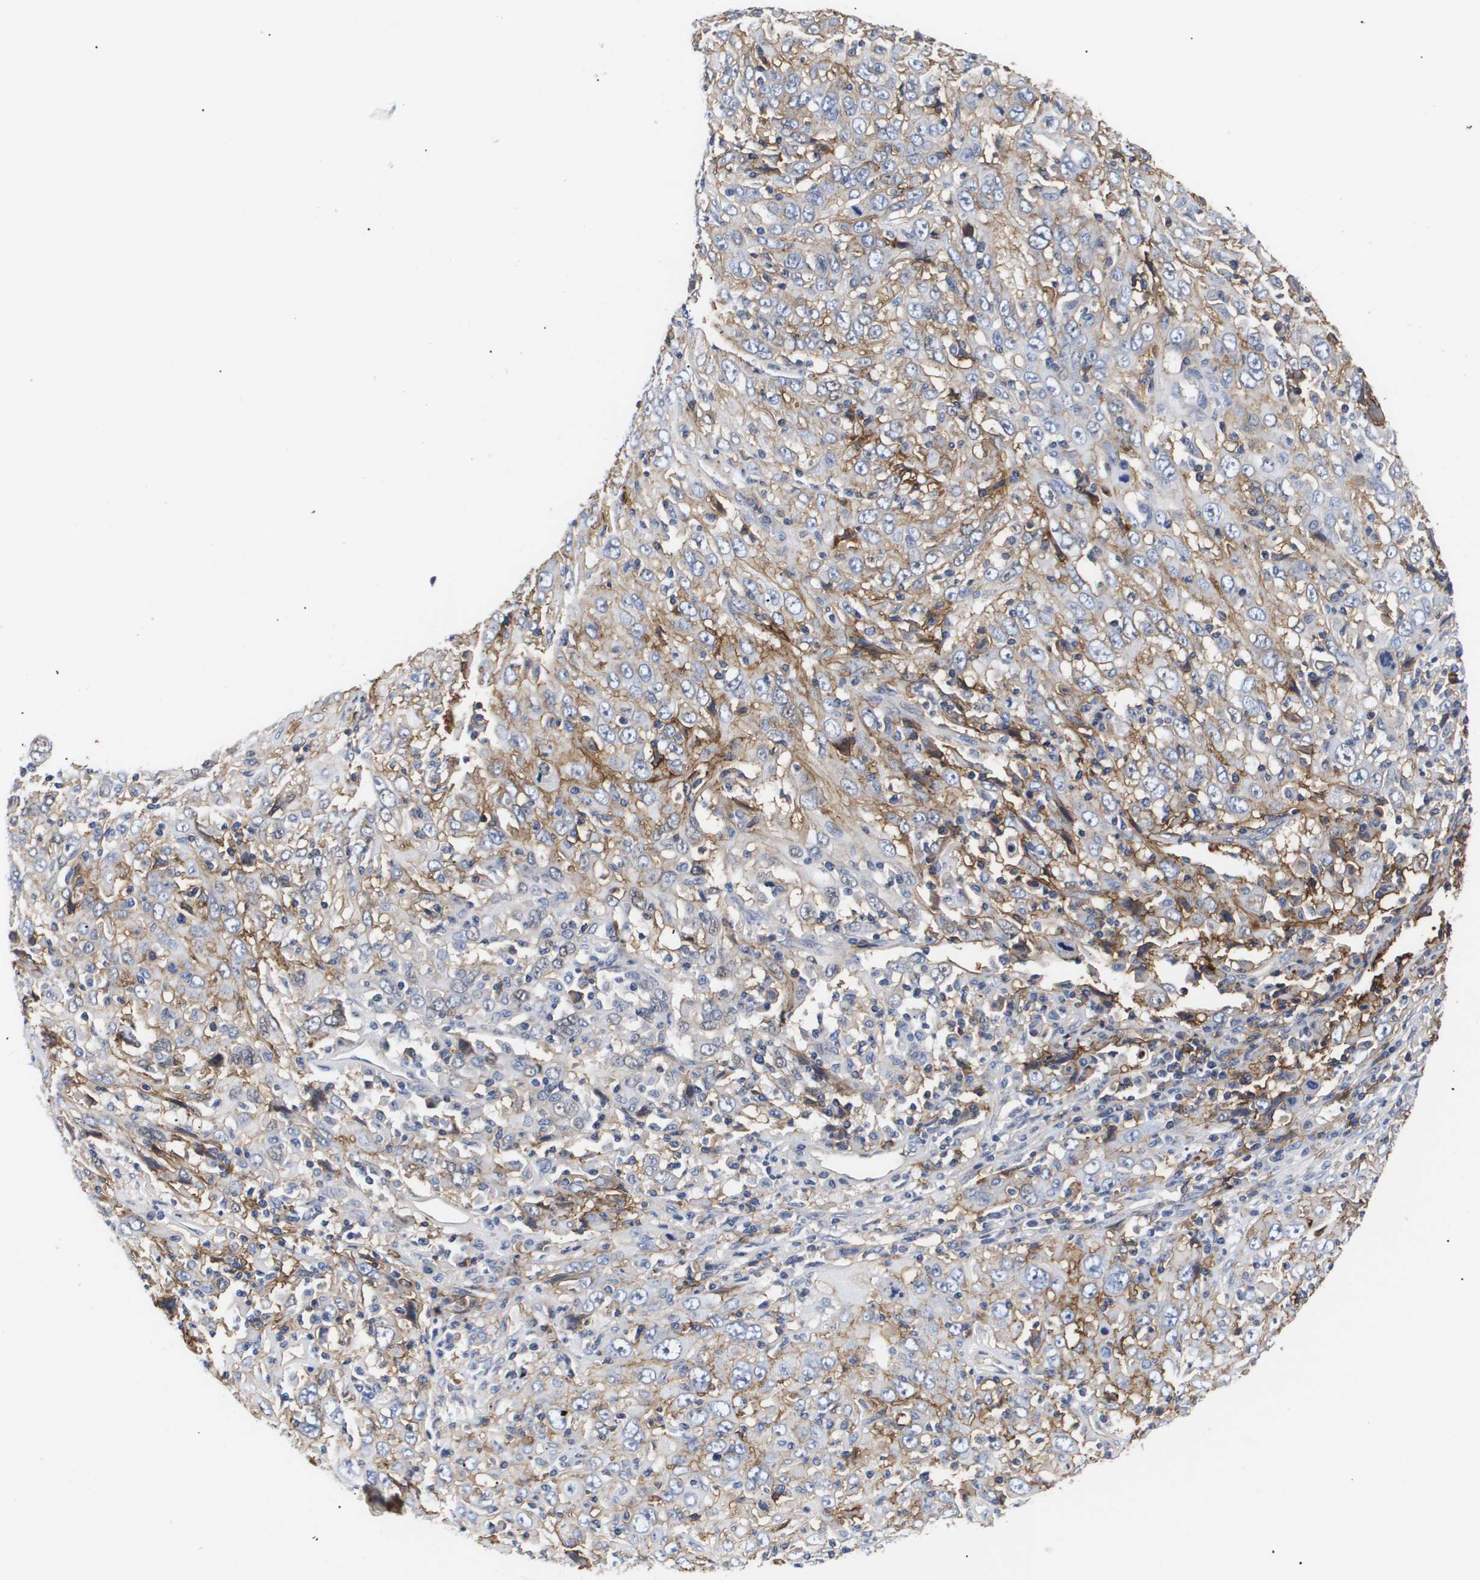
{"staining": {"intensity": "moderate", "quantity": "25%-75%", "location": "cytoplasmic/membranous"}, "tissue": "cervical cancer", "cell_type": "Tumor cells", "image_type": "cancer", "snomed": [{"axis": "morphology", "description": "Squamous cell carcinoma, NOS"}, {"axis": "topography", "description": "Cervix"}], "caption": "About 25%-75% of tumor cells in cervical squamous cell carcinoma show moderate cytoplasmic/membranous protein expression as visualized by brown immunohistochemical staining.", "gene": "SHD", "patient": {"sex": "female", "age": 46}}